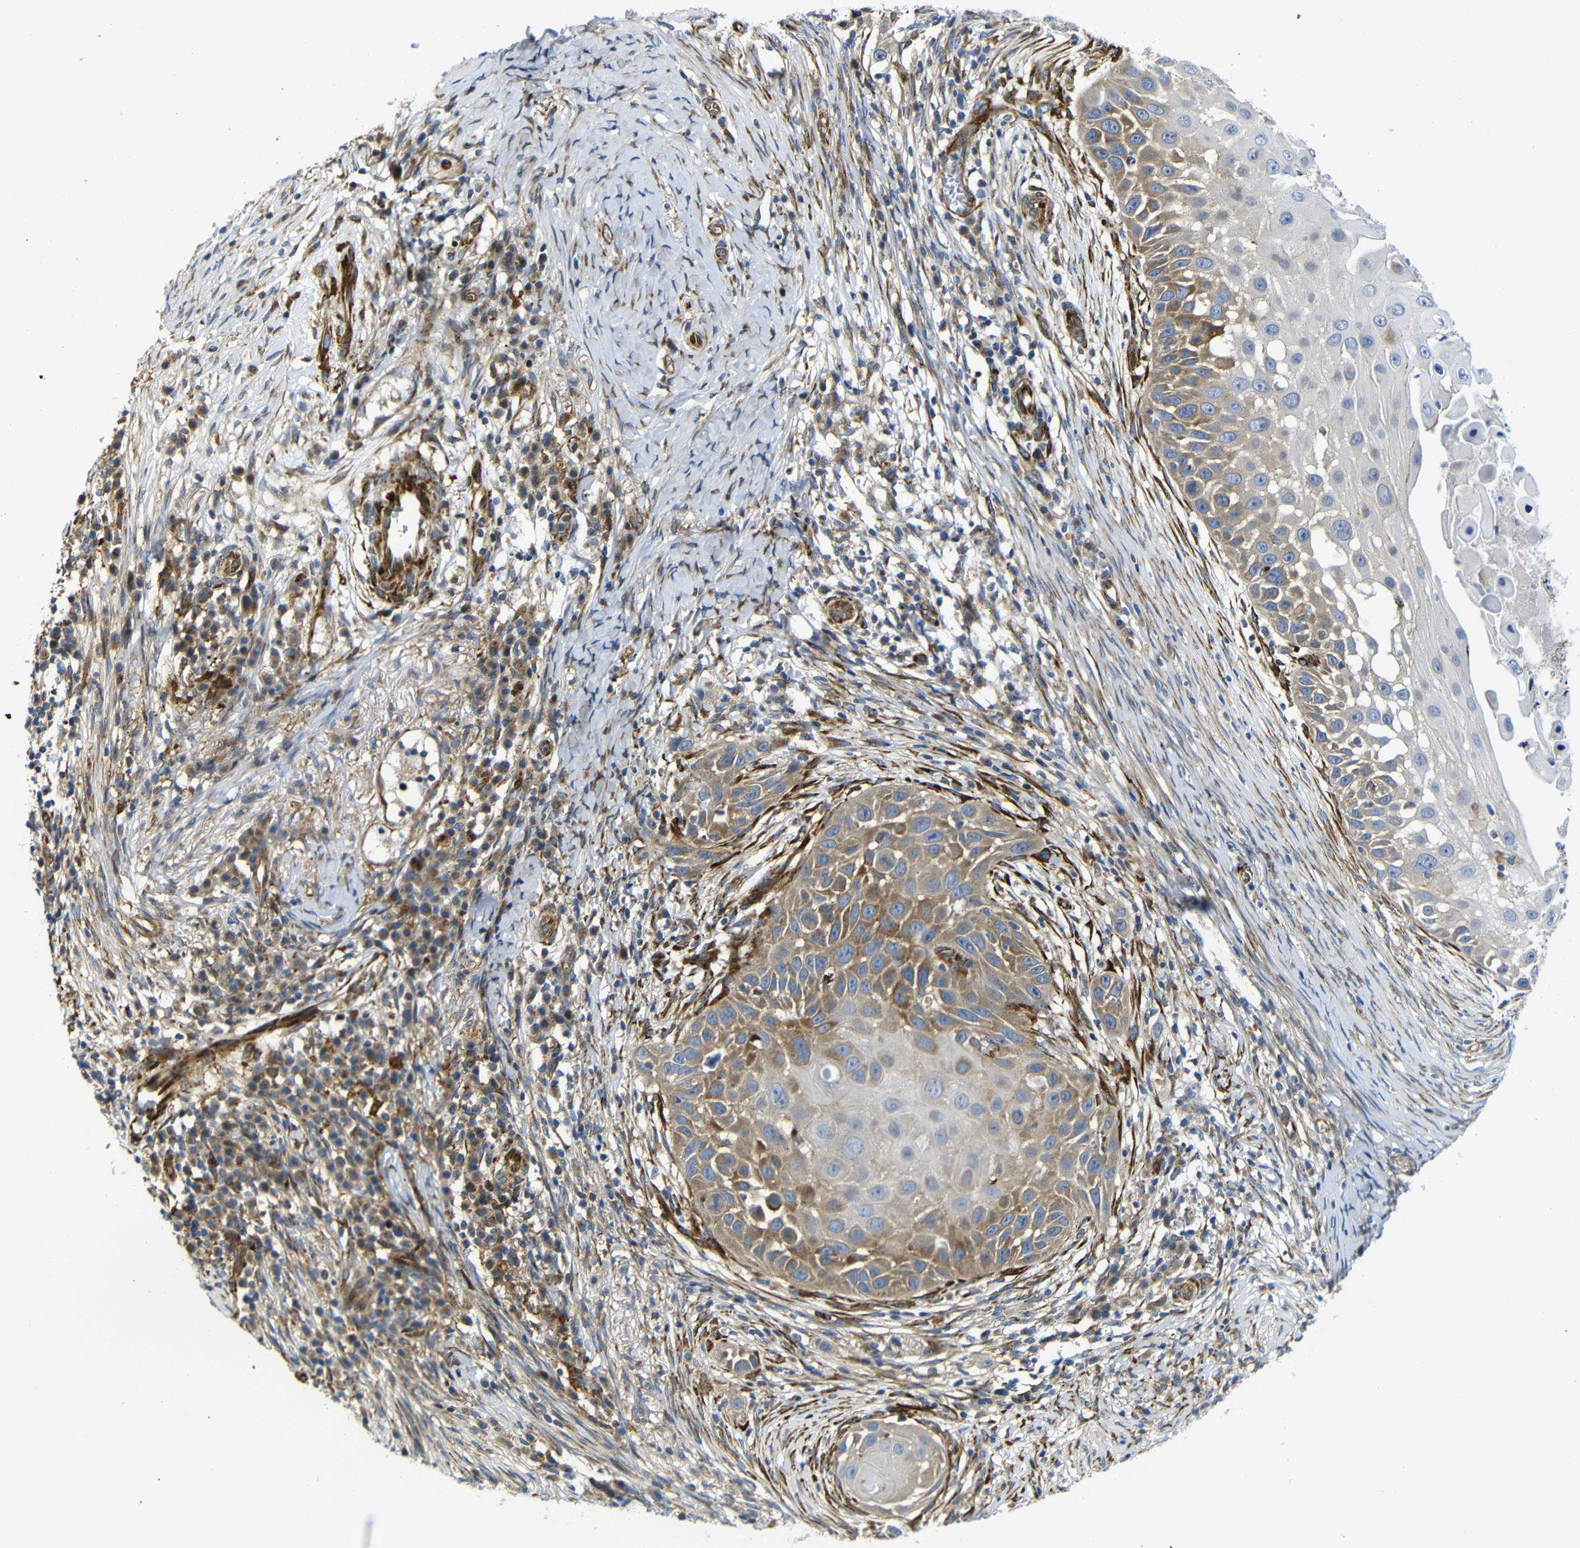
{"staining": {"intensity": "moderate", "quantity": "25%-75%", "location": "cytoplasmic/membranous"}, "tissue": "skin cancer", "cell_type": "Tumor cells", "image_type": "cancer", "snomed": [{"axis": "morphology", "description": "Squamous cell carcinoma, NOS"}, {"axis": "topography", "description": "Skin"}], "caption": "This photomicrograph exhibits squamous cell carcinoma (skin) stained with immunohistochemistry (IHC) to label a protein in brown. The cytoplasmic/membranous of tumor cells show moderate positivity for the protein. Nuclei are counter-stained blue.", "gene": "PARP14", "patient": {"sex": "female", "age": 44}}